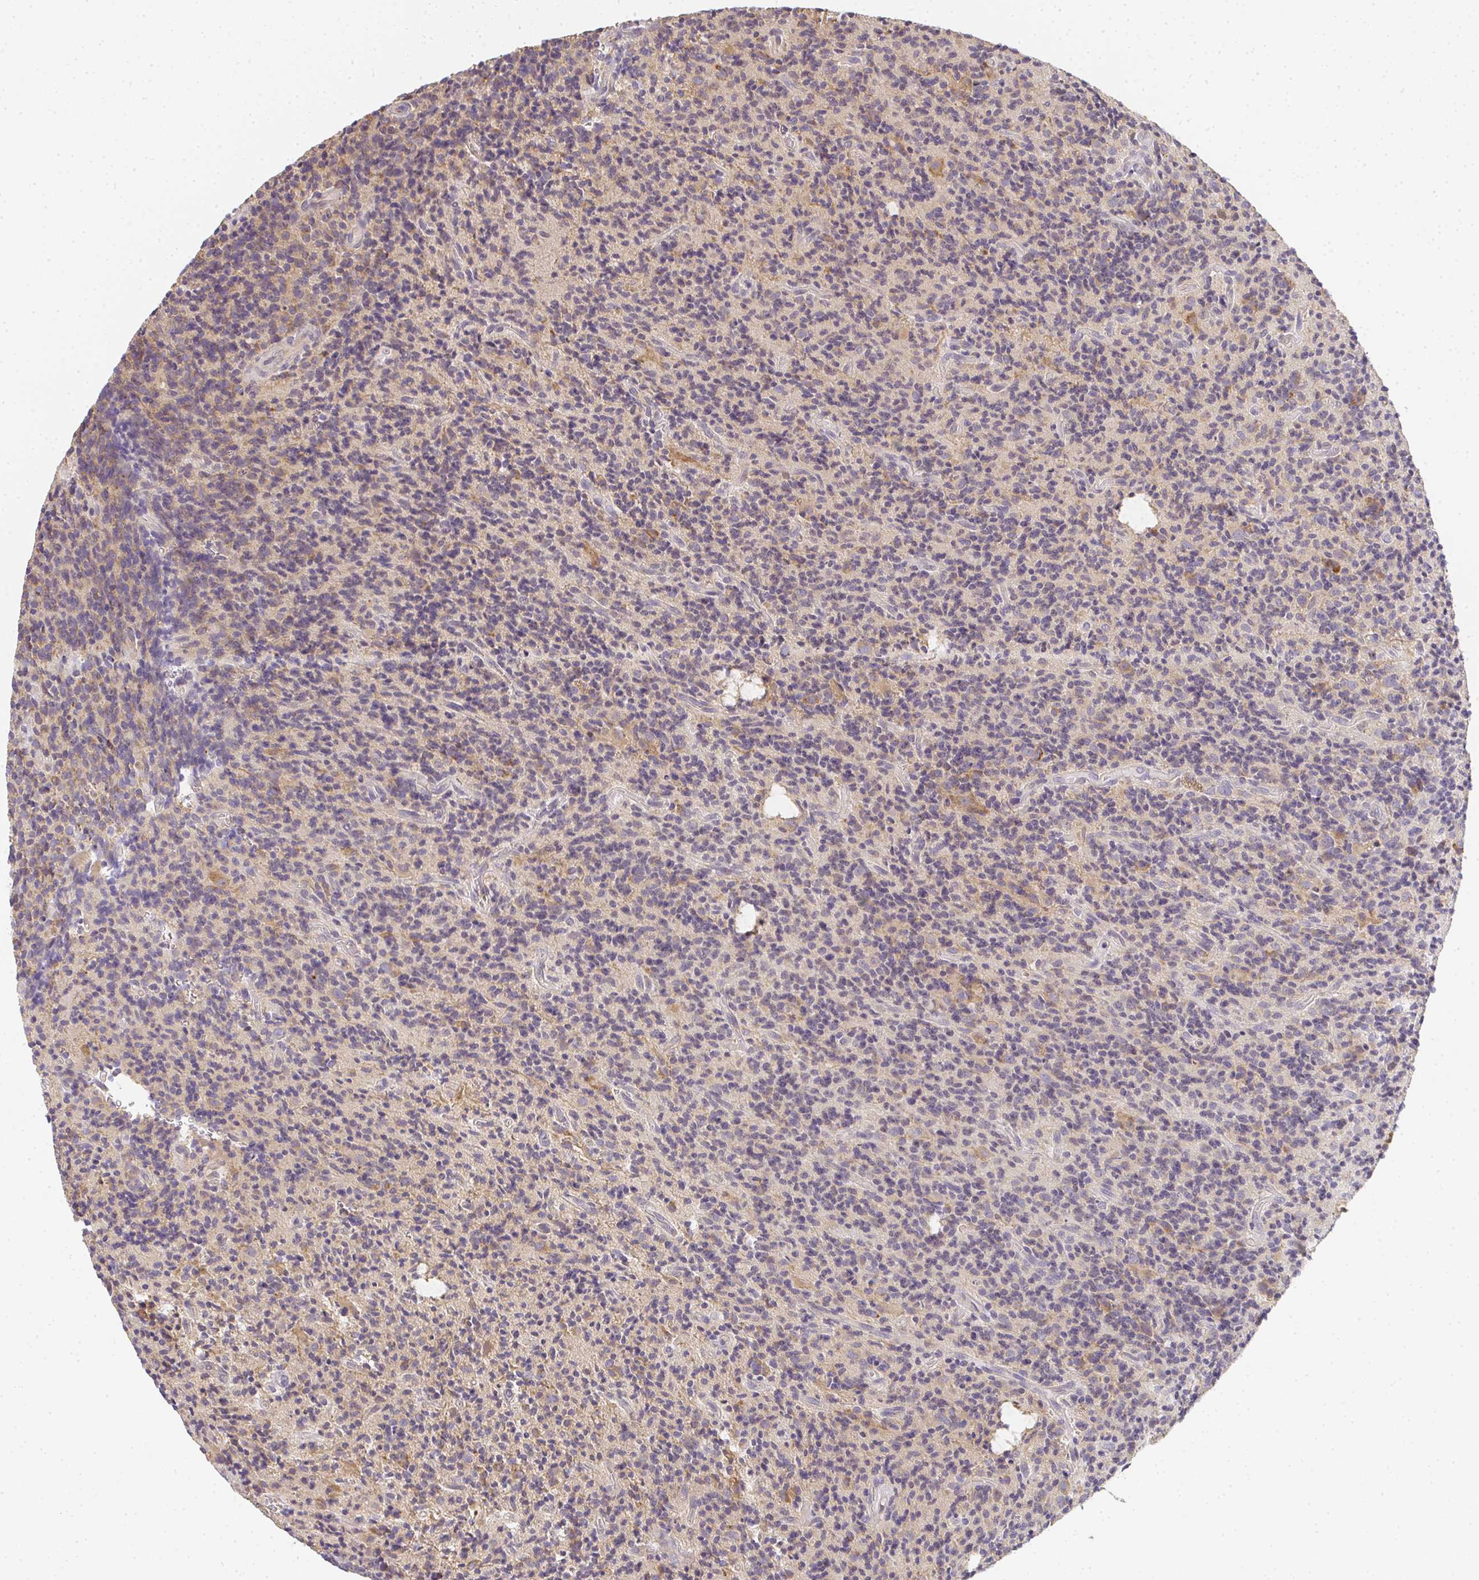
{"staining": {"intensity": "weak", "quantity": "<25%", "location": "cytoplasmic/membranous"}, "tissue": "glioma", "cell_type": "Tumor cells", "image_type": "cancer", "snomed": [{"axis": "morphology", "description": "Glioma, malignant, High grade"}, {"axis": "topography", "description": "Brain"}], "caption": "Immunohistochemistry of human glioma shows no staining in tumor cells.", "gene": "SLC35B3", "patient": {"sex": "male", "age": 76}}